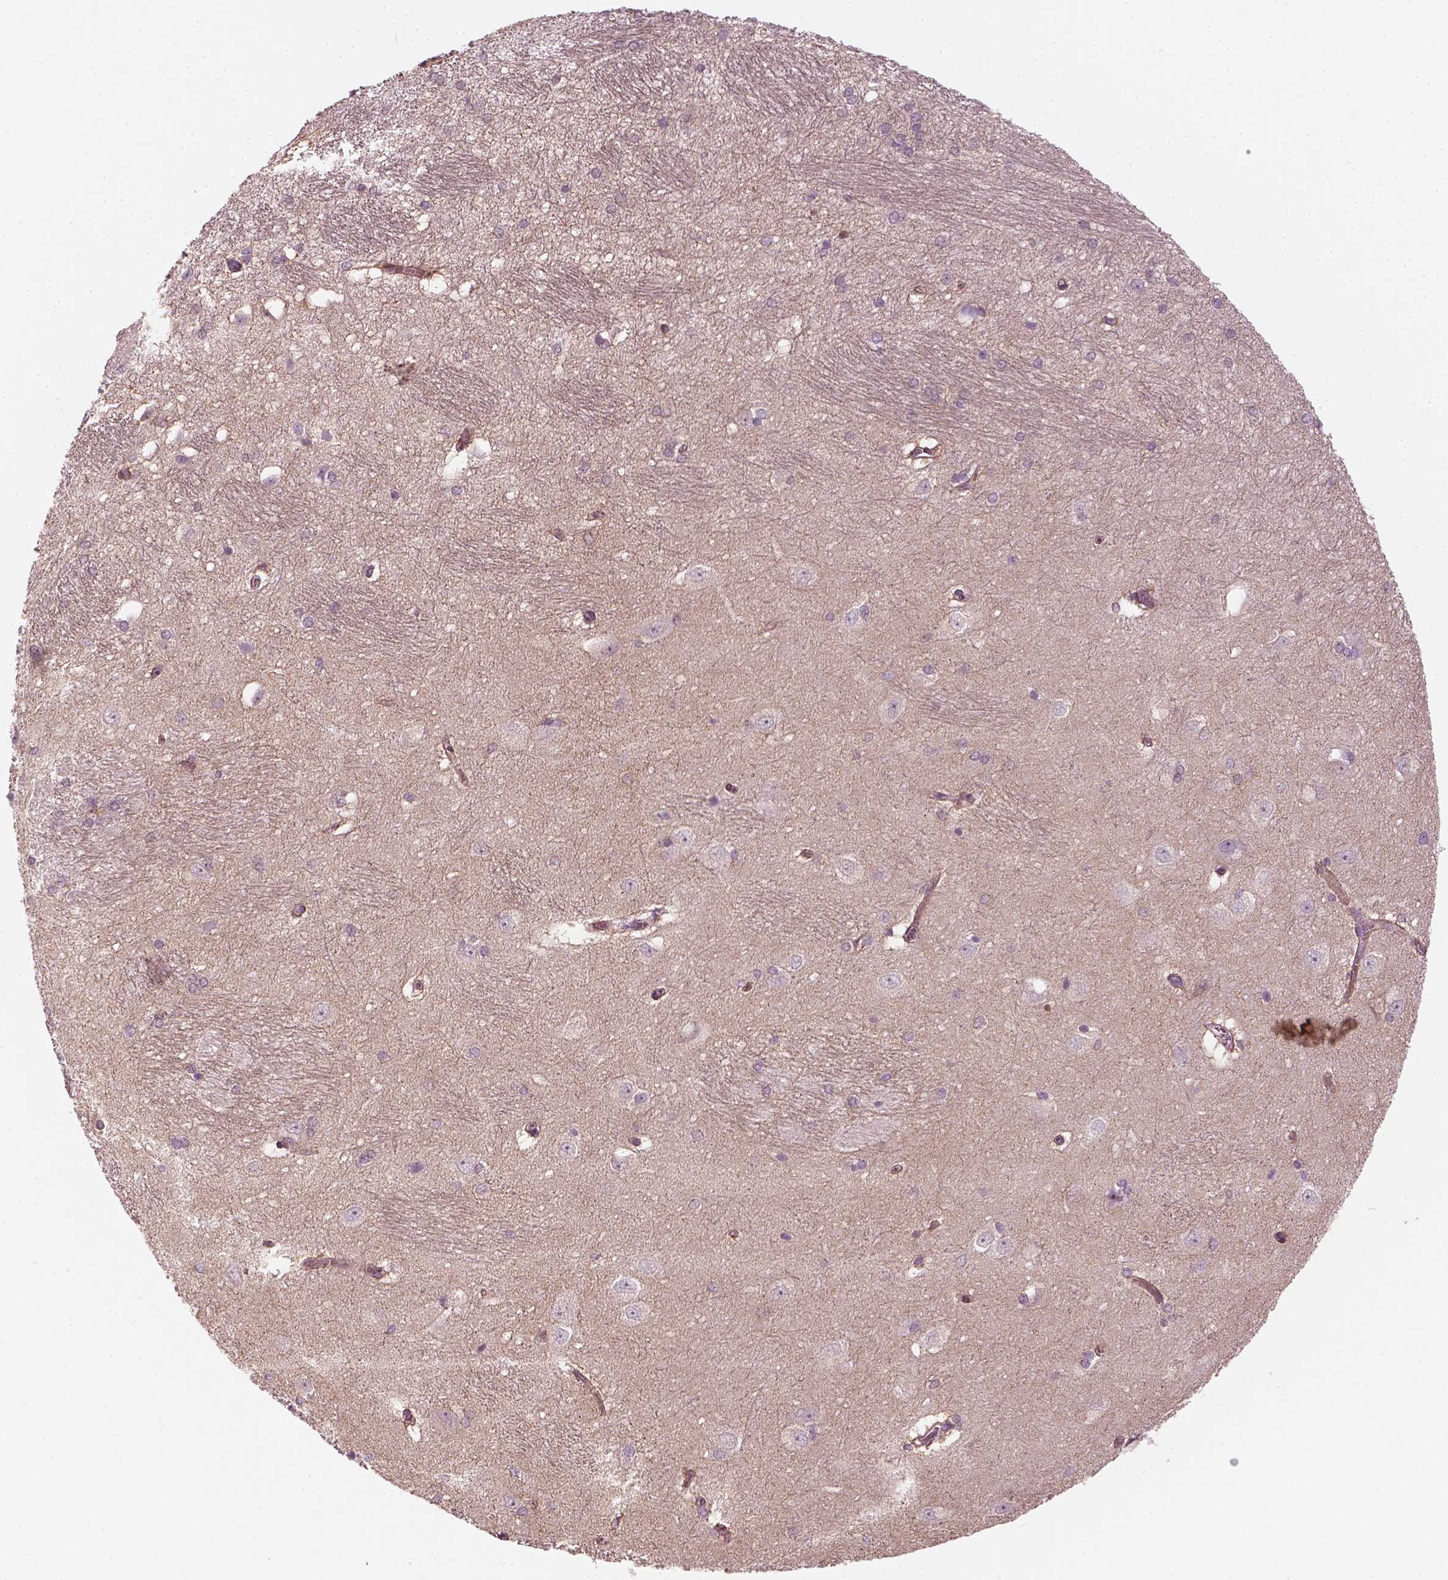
{"staining": {"intensity": "negative", "quantity": "none", "location": "none"}, "tissue": "hippocampus", "cell_type": "Glial cells", "image_type": "normal", "snomed": [{"axis": "morphology", "description": "Normal tissue, NOS"}, {"axis": "topography", "description": "Cerebral cortex"}, {"axis": "topography", "description": "Hippocampus"}], "caption": "DAB (3,3'-diaminobenzidine) immunohistochemical staining of unremarkable hippocampus reveals no significant staining in glial cells.", "gene": "DNASE1L1", "patient": {"sex": "female", "age": 19}}